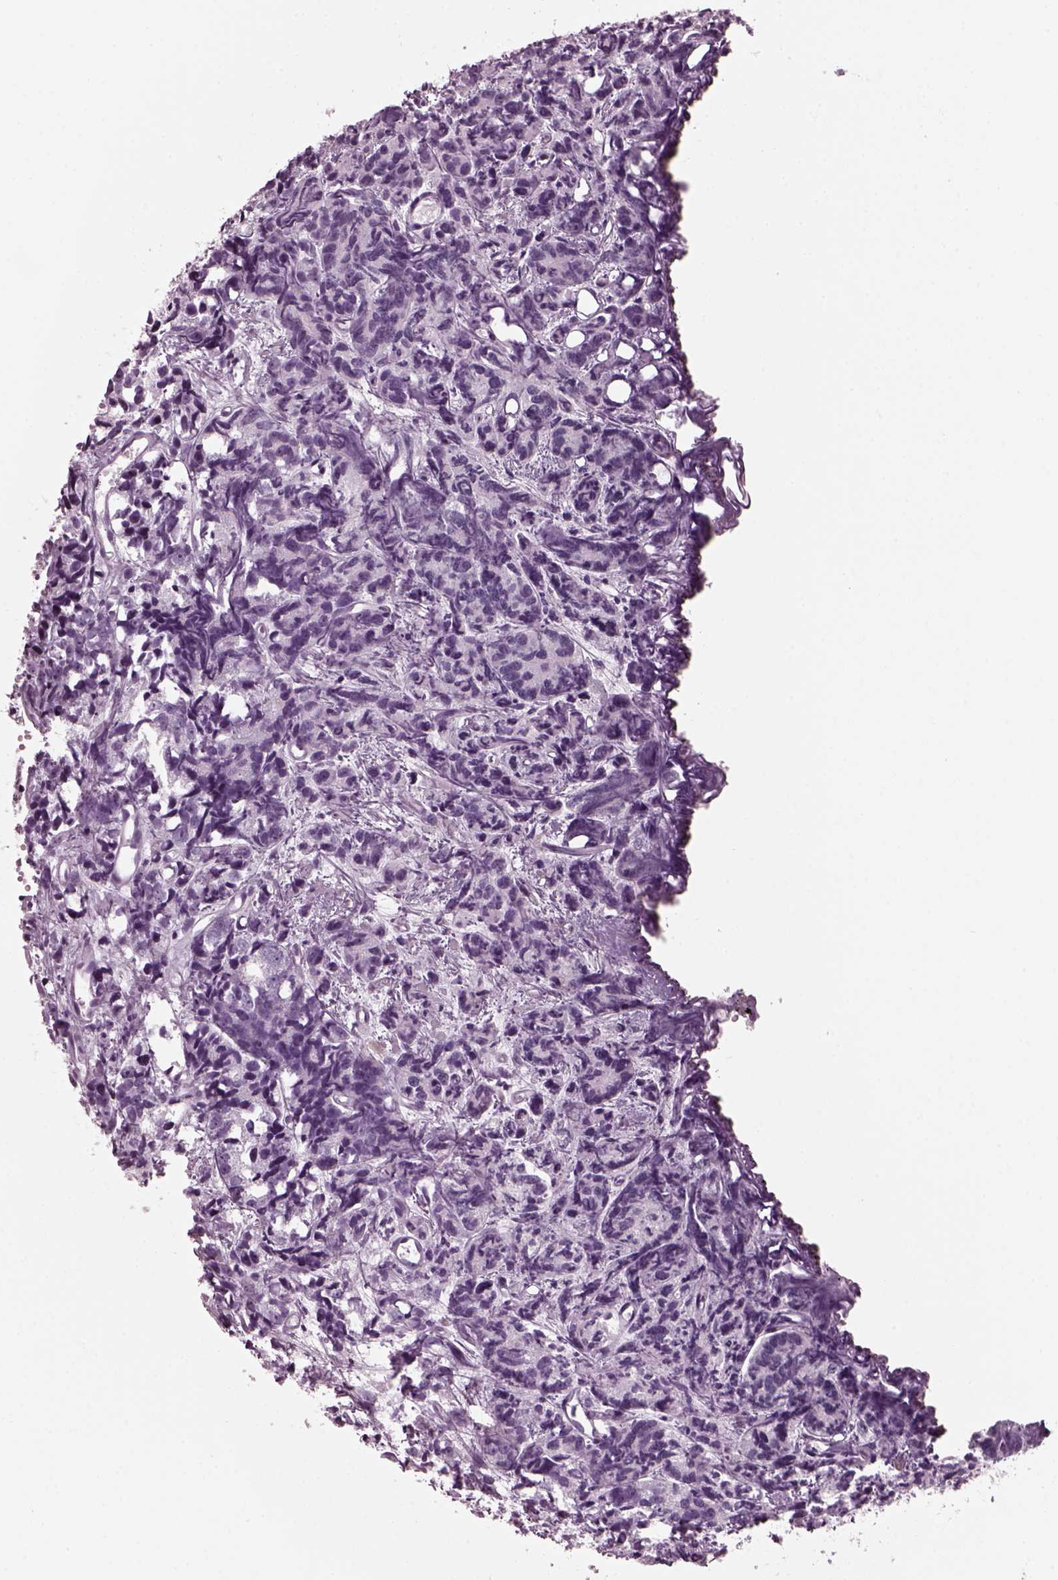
{"staining": {"intensity": "negative", "quantity": "none", "location": "none"}, "tissue": "prostate cancer", "cell_type": "Tumor cells", "image_type": "cancer", "snomed": [{"axis": "morphology", "description": "Adenocarcinoma, High grade"}, {"axis": "topography", "description": "Prostate"}], "caption": "DAB immunohistochemical staining of prostate cancer (high-grade adenocarcinoma) exhibits no significant expression in tumor cells.", "gene": "KRTAP3-2", "patient": {"sex": "male", "age": 77}}